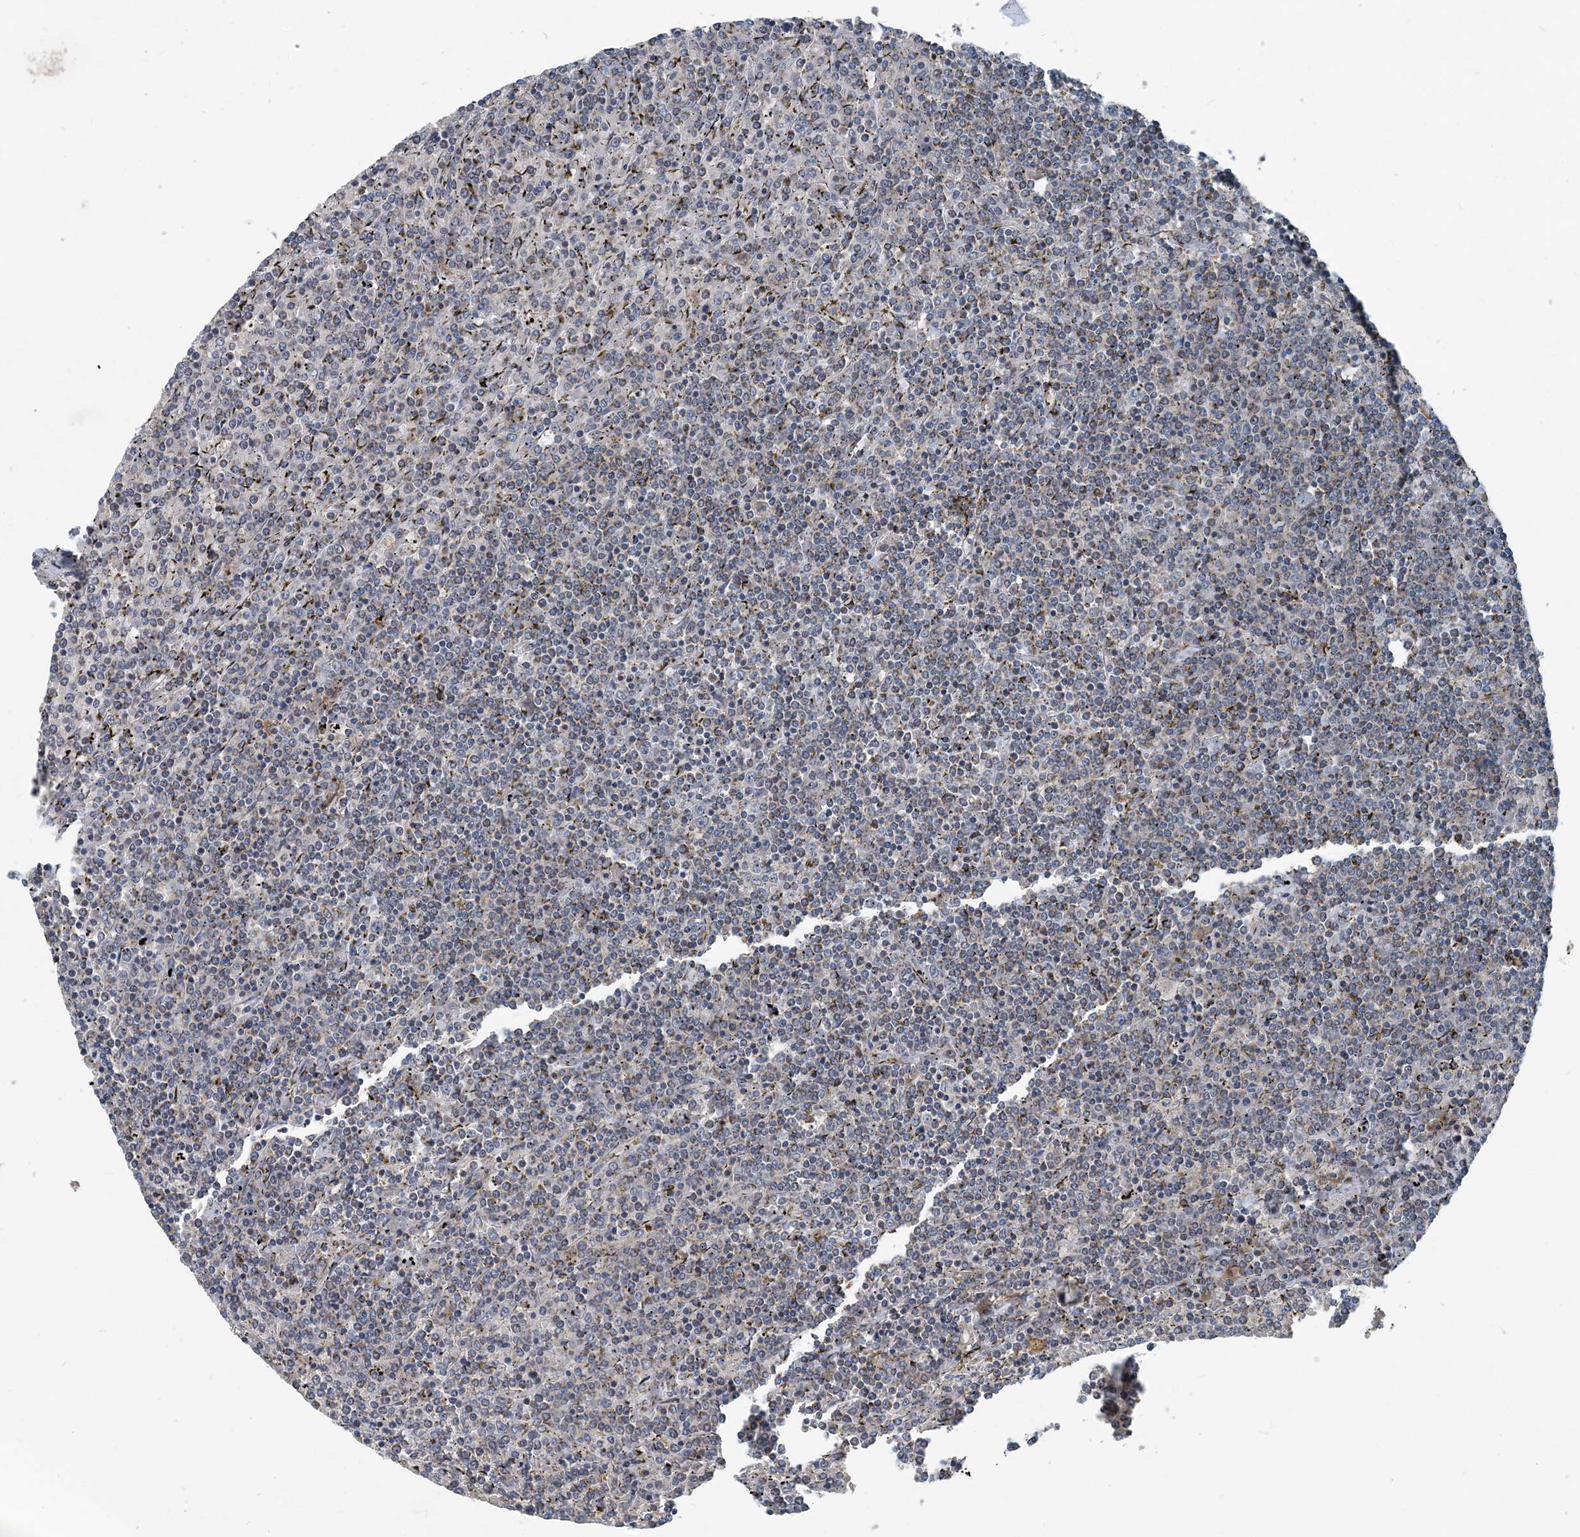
{"staining": {"intensity": "negative", "quantity": "none", "location": "none"}, "tissue": "lymphoma", "cell_type": "Tumor cells", "image_type": "cancer", "snomed": [{"axis": "morphology", "description": "Malignant lymphoma, non-Hodgkin's type, Low grade"}, {"axis": "topography", "description": "Spleen"}], "caption": "Low-grade malignant lymphoma, non-Hodgkin's type stained for a protein using immunohistochemistry shows no positivity tumor cells.", "gene": "DGUOK", "patient": {"sex": "female", "age": 19}}